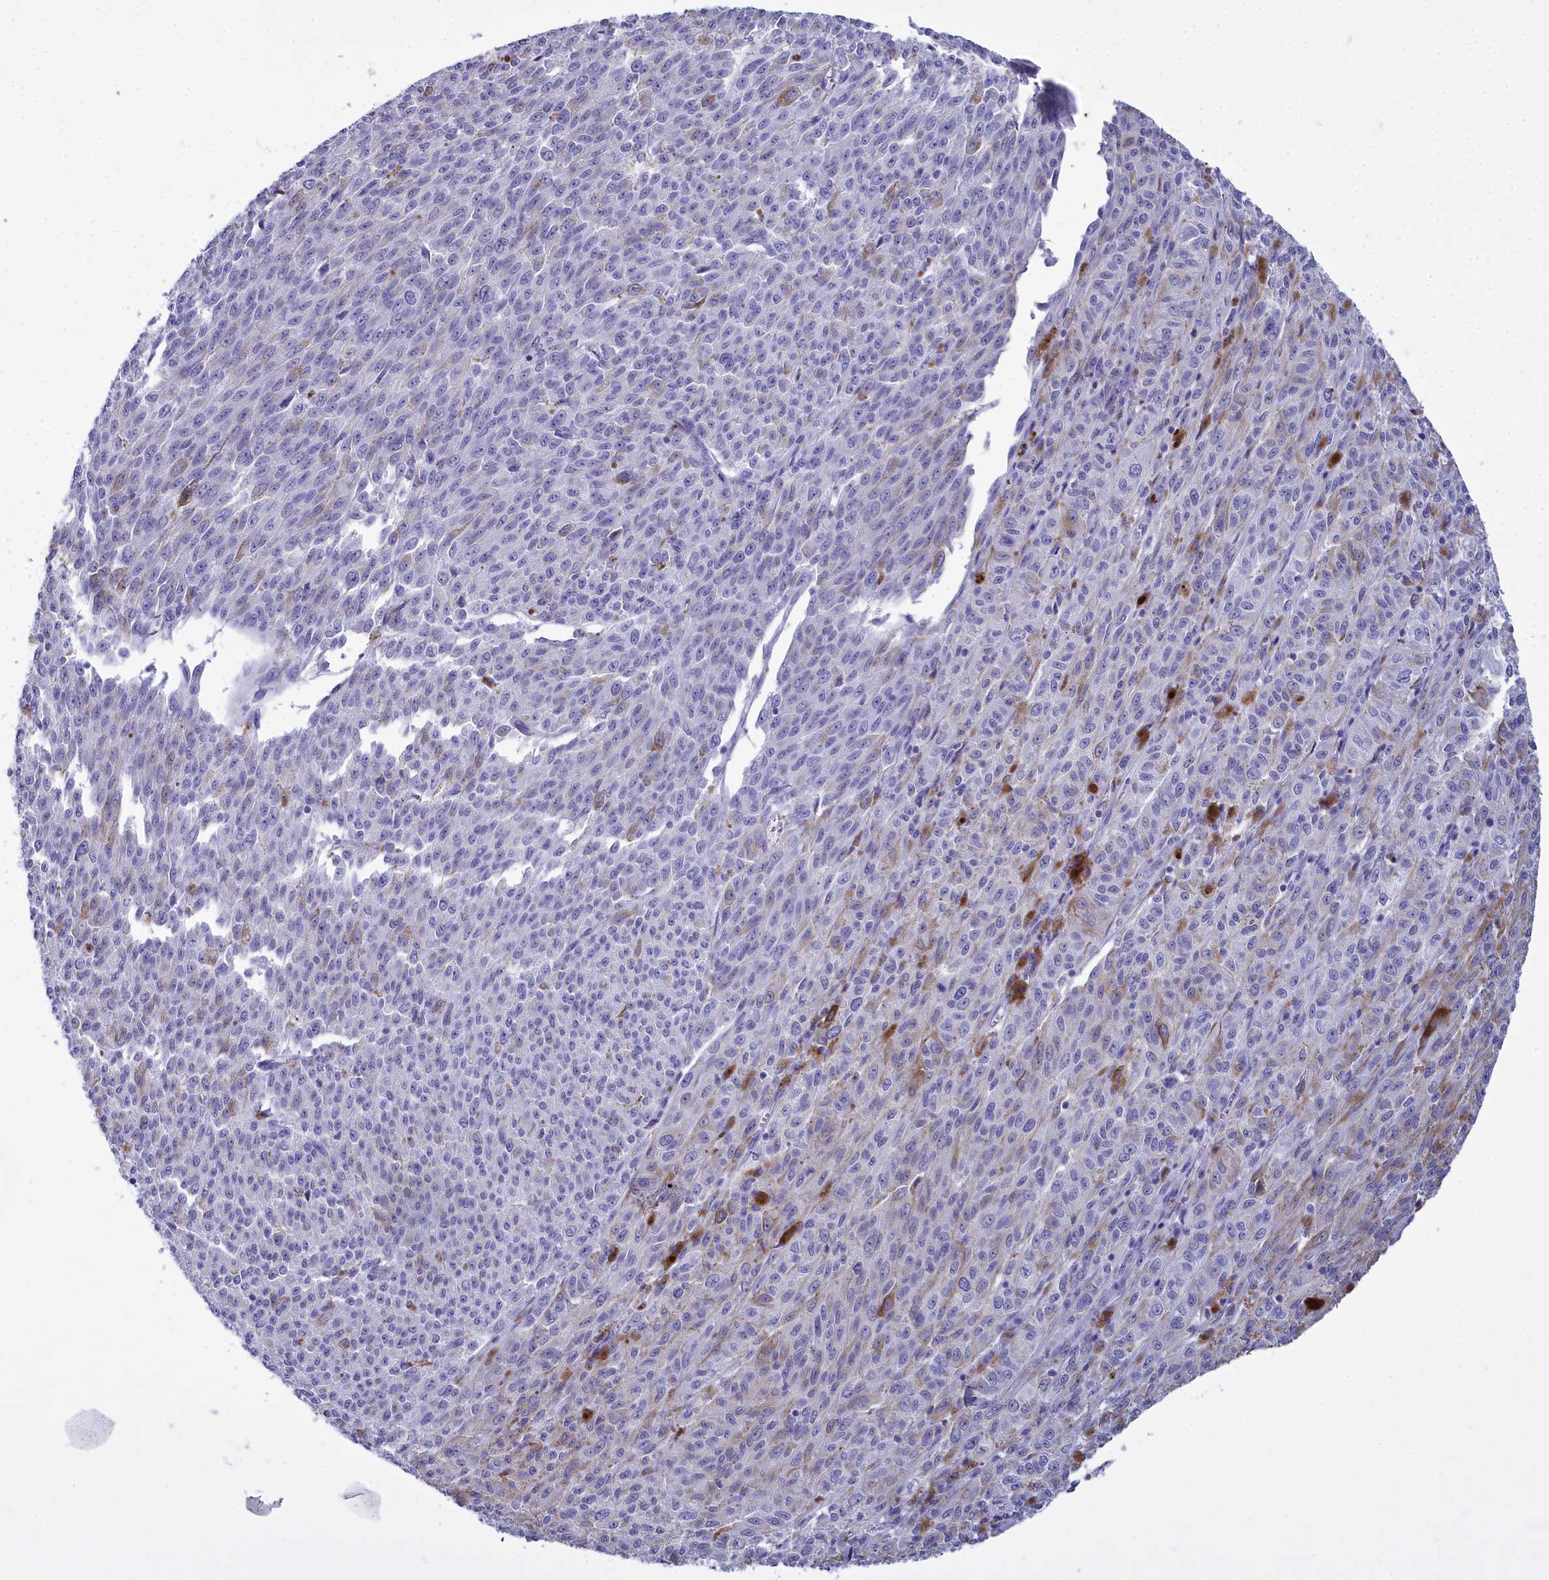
{"staining": {"intensity": "negative", "quantity": "none", "location": "none"}, "tissue": "melanoma", "cell_type": "Tumor cells", "image_type": "cancer", "snomed": [{"axis": "morphology", "description": "Malignant melanoma, NOS"}, {"axis": "topography", "description": "Skin"}], "caption": "The image exhibits no staining of tumor cells in malignant melanoma.", "gene": "MAP6", "patient": {"sex": "female", "age": 52}}